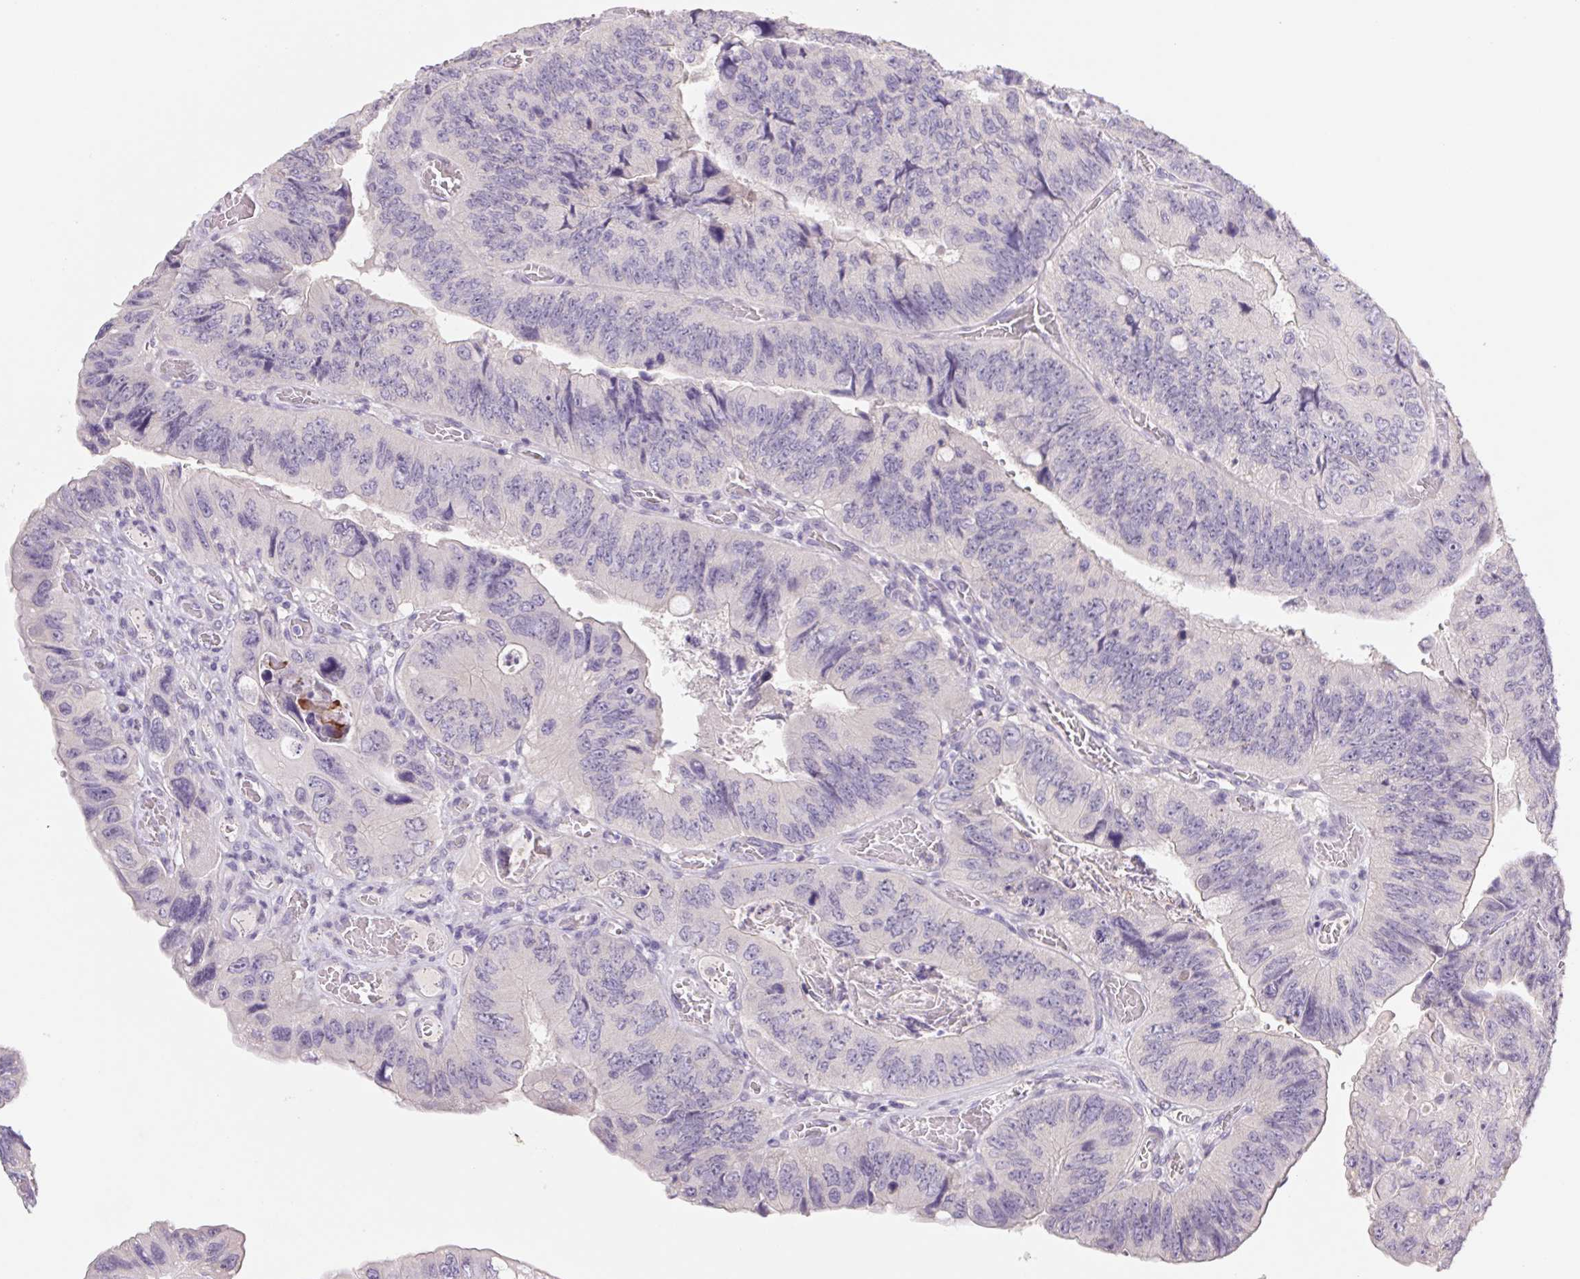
{"staining": {"intensity": "negative", "quantity": "none", "location": "none"}, "tissue": "colorectal cancer", "cell_type": "Tumor cells", "image_type": "cancer", "snomed": [{"axis": "morphology", "description": "Adenocarcinoma, NOS"}, {"axis": "topography", "description": "Colon"}], "caption": "Protein analysis of colorectal adenocarcinoma shows no significant positivity in tumor cells.", "gene": "PNMA8B", "patient": {"sex": "female", "age": 84}}